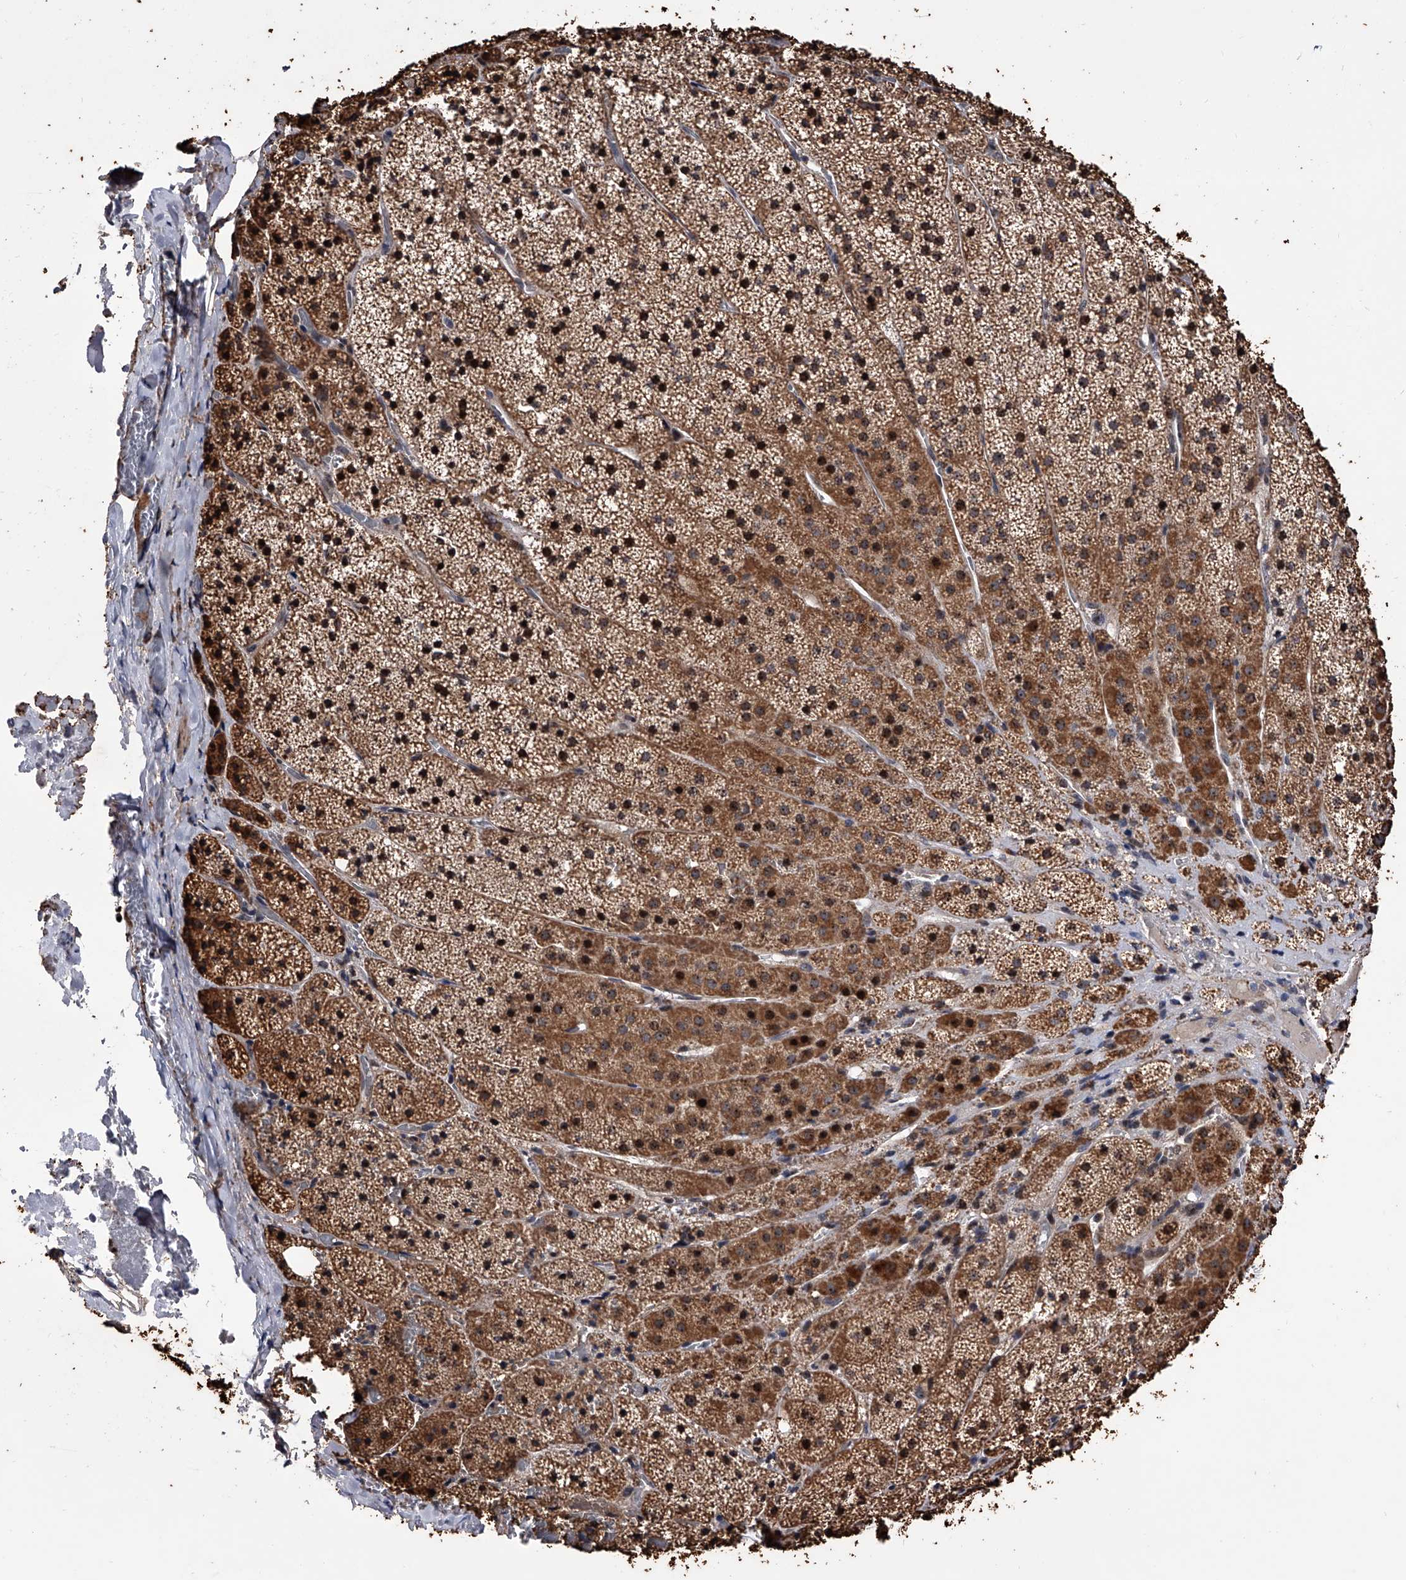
{"staining": {"intensity": "strong", "quantity": ">75%", "location": "cytoplasmic/membranous"}, "tissue": "adrenal gland", "cell_type": "Glandular cells", "image_type": "normal", "snomed": [{"axis": "morphology", "description": "Normal tissue, NOS"}, {"axis": "topography", "description": "Adrenal gland"}], "caption": "Immunohistochemistry of benign human adrenal gland demonstrates high levels of strong cytoplasmic/membranous positivity in about >75% of glandular cells.", "gene": "SMPDL3A", "patient": {"sex": "female", "age": 44}}